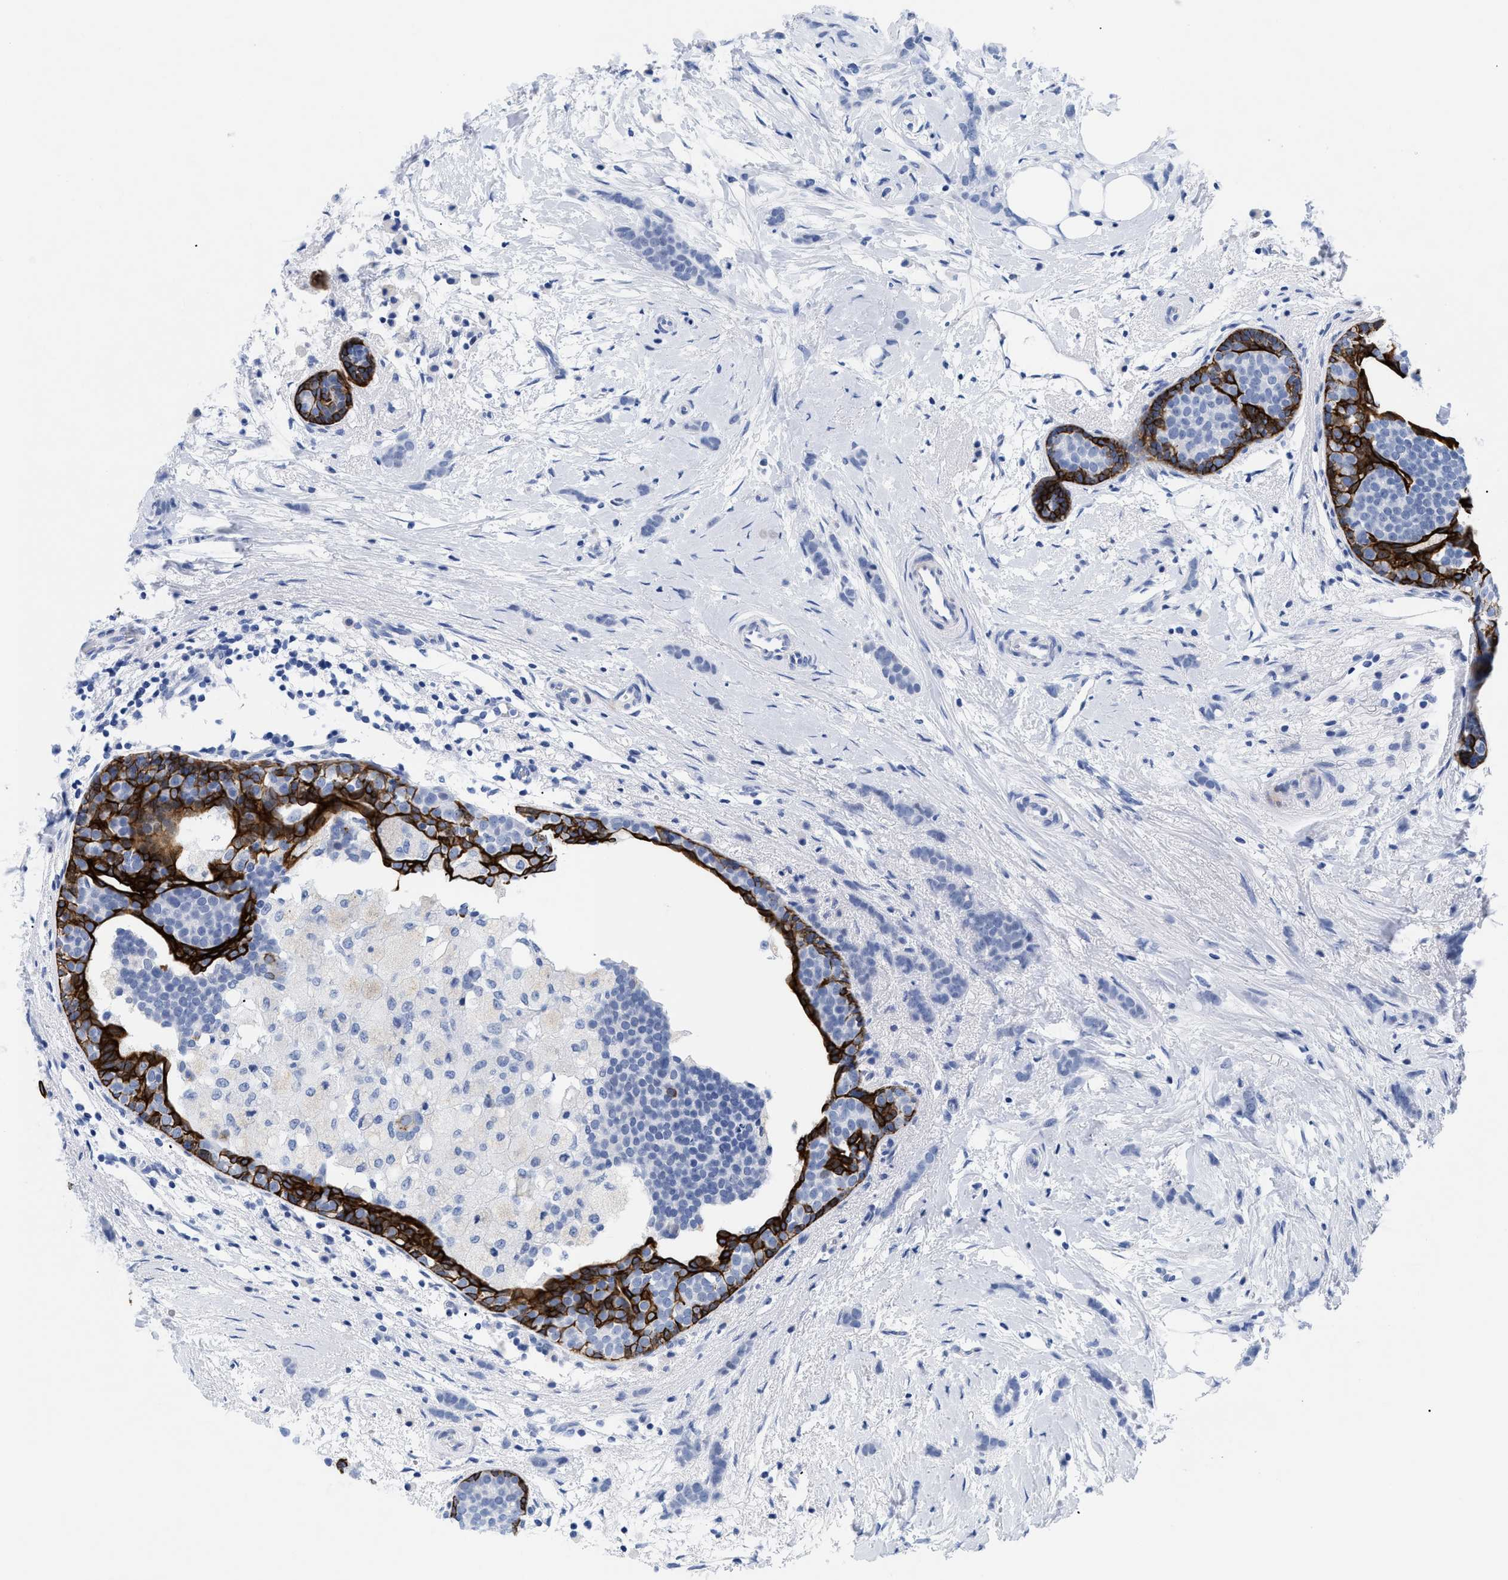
{"staining": {"intensity": "negative", "quantity": "none", "location": "none"}, "tissue": "breast cancer", "cell_type": "Tumor cells", "image_type": "cancer", "snomed": [{"axis": "morphology", "description": "Lobular carcinoma, in situ"}, {"axis": "morphology", "description": "Lobular carcinoma"}, {"axis": "topography", "description": "Breast"}], "caption": "Tumor cells show no significant positivity in breast cancer. (DAB (3,3'-diaminobenzidine) immunohistochemistry, high magnification).", "gene": "DUSP26", "patient": {"sex": "female", "age": 41}}